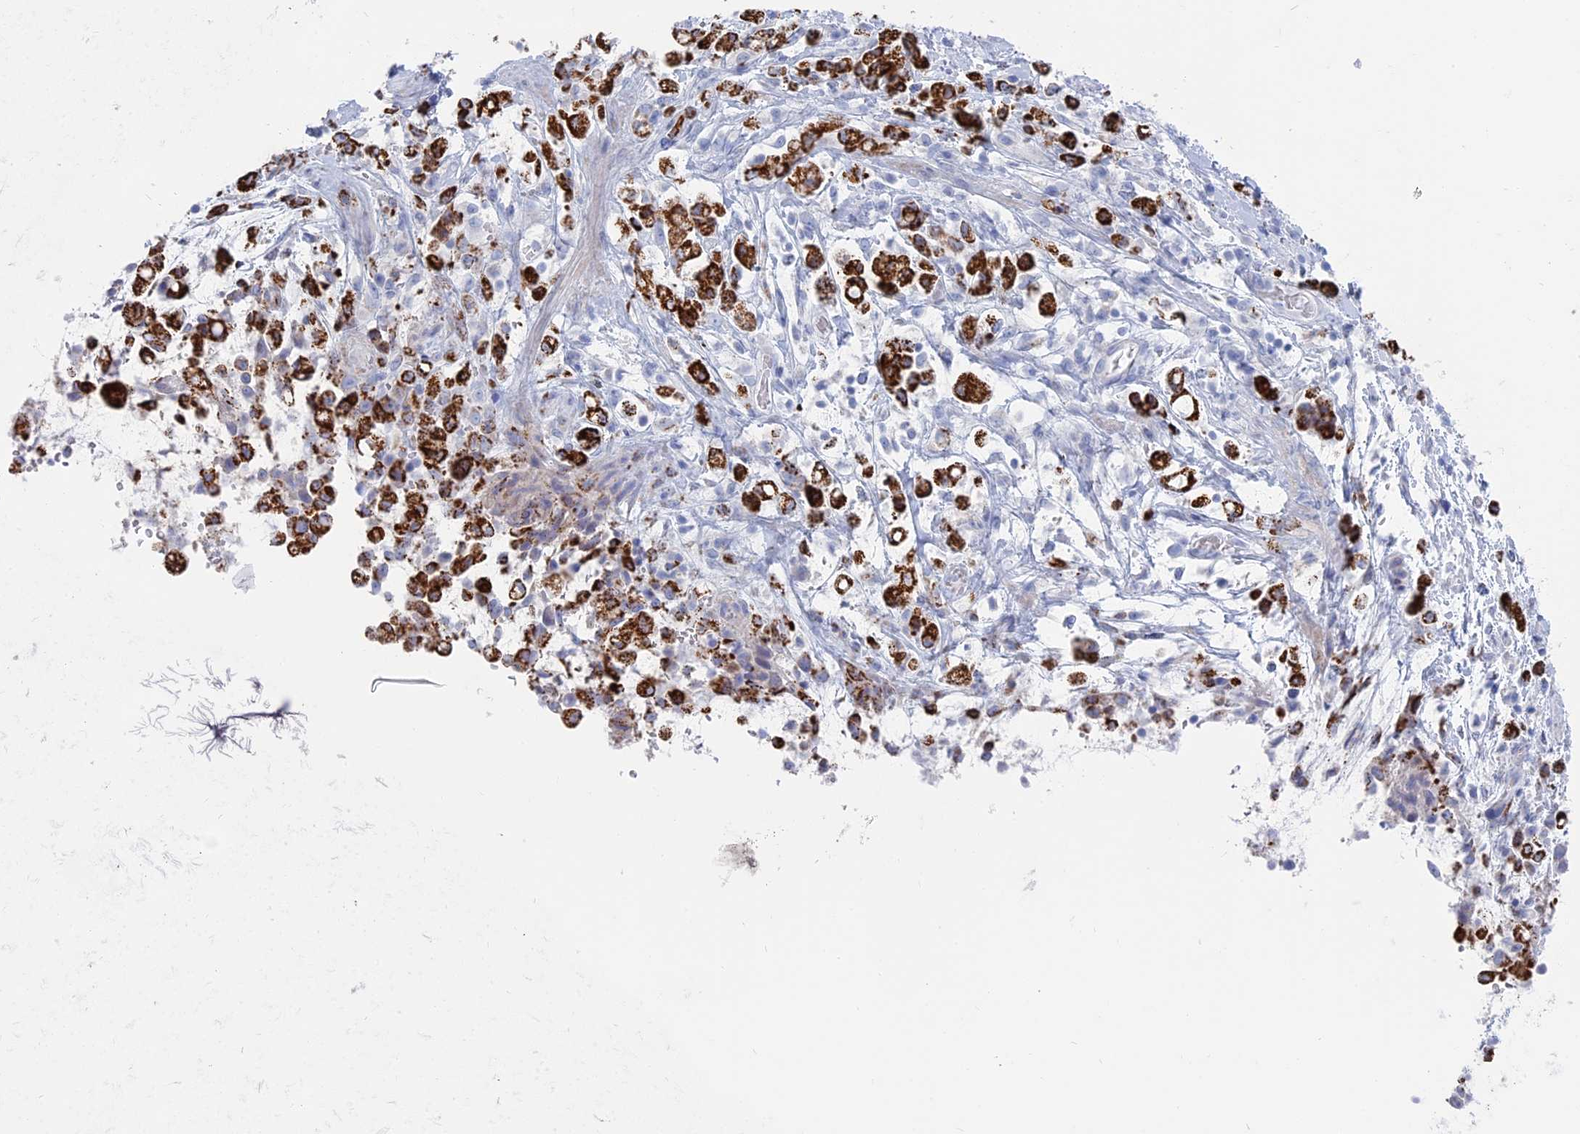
{"staining": {"intensity": "strong", "quantity": ">75%", "location": "cytoplasmic/membranous"}, "tissue": "stomach cancer", "cell_type": "Tumor cells", "image_type": "cancer", "snomed": [{"axis": "morphology", "description": "Adenocarcinoma, NOS"}, {"axis": "topography", "description": "Stomach"}], "caption": "Human stomach adenocarcinoma stained for a protein (brown) shows strong cytoplasmic/membranous positive staining in approximately >75% of tumor cells.", "gene": "ALMS1", "patient": {"sex": "female", "age": 60}}